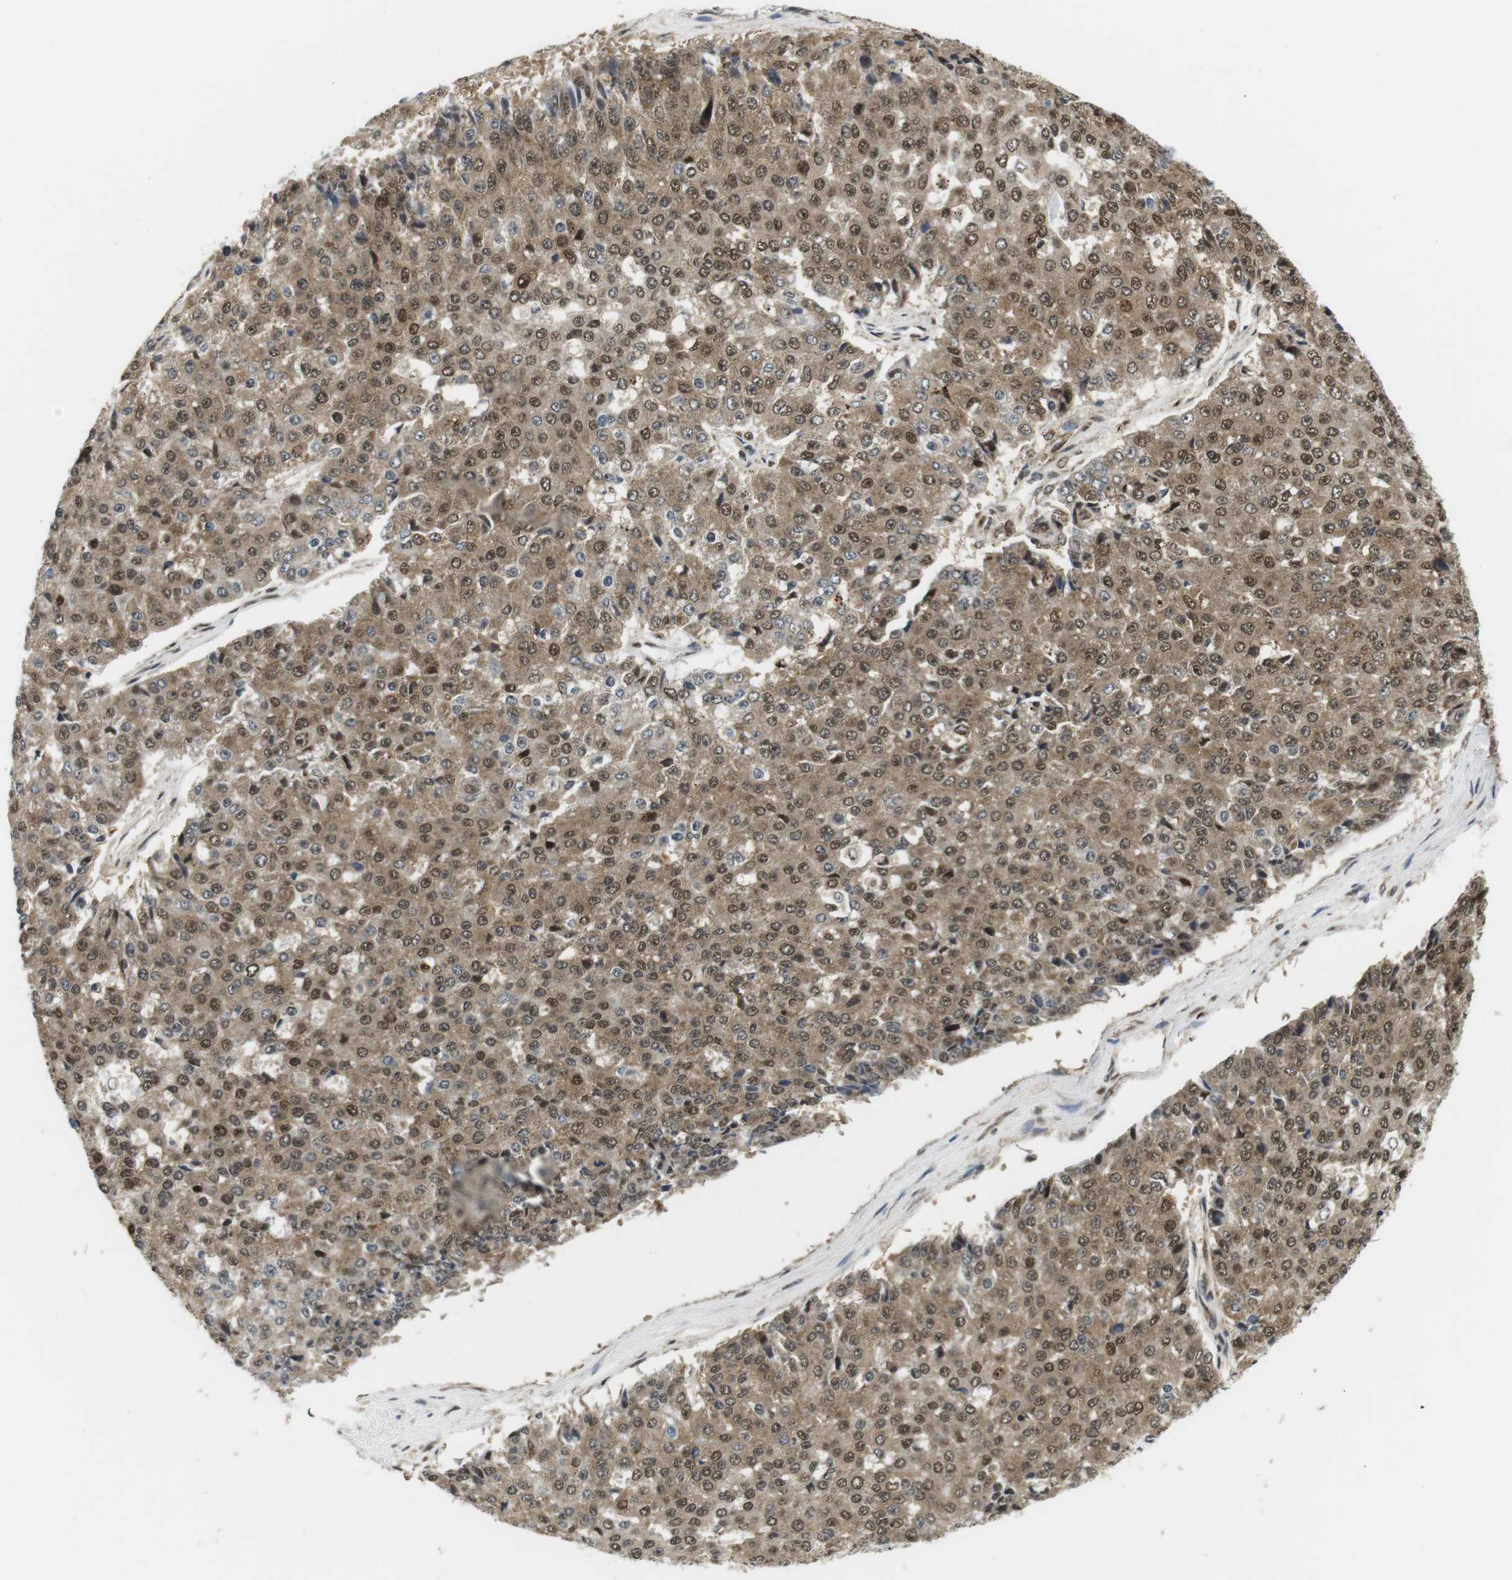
{"staining": {"intensity": "moderate", "quantity": ">75%", "location": "cytoplasmic/membranous,nuclear"}, "tissue": "pancreatic cancer", "cell_type": "Tumor cells", "image_type": "cancer", "snomed": [{"axis": "morphology", "description": "Adenocarcinoma, NOS"}, {"axis": "topography", "description": "Pancreas"}], "caption": "The immunohistochemical stain highlights moderate cytoplasmic/membranous and nuclear expression in tumor cells of adenocarcinoma (pancreatic) tissue.", "gene": "CSNK2B", "patient": {"sex": "male", "age": 50}}